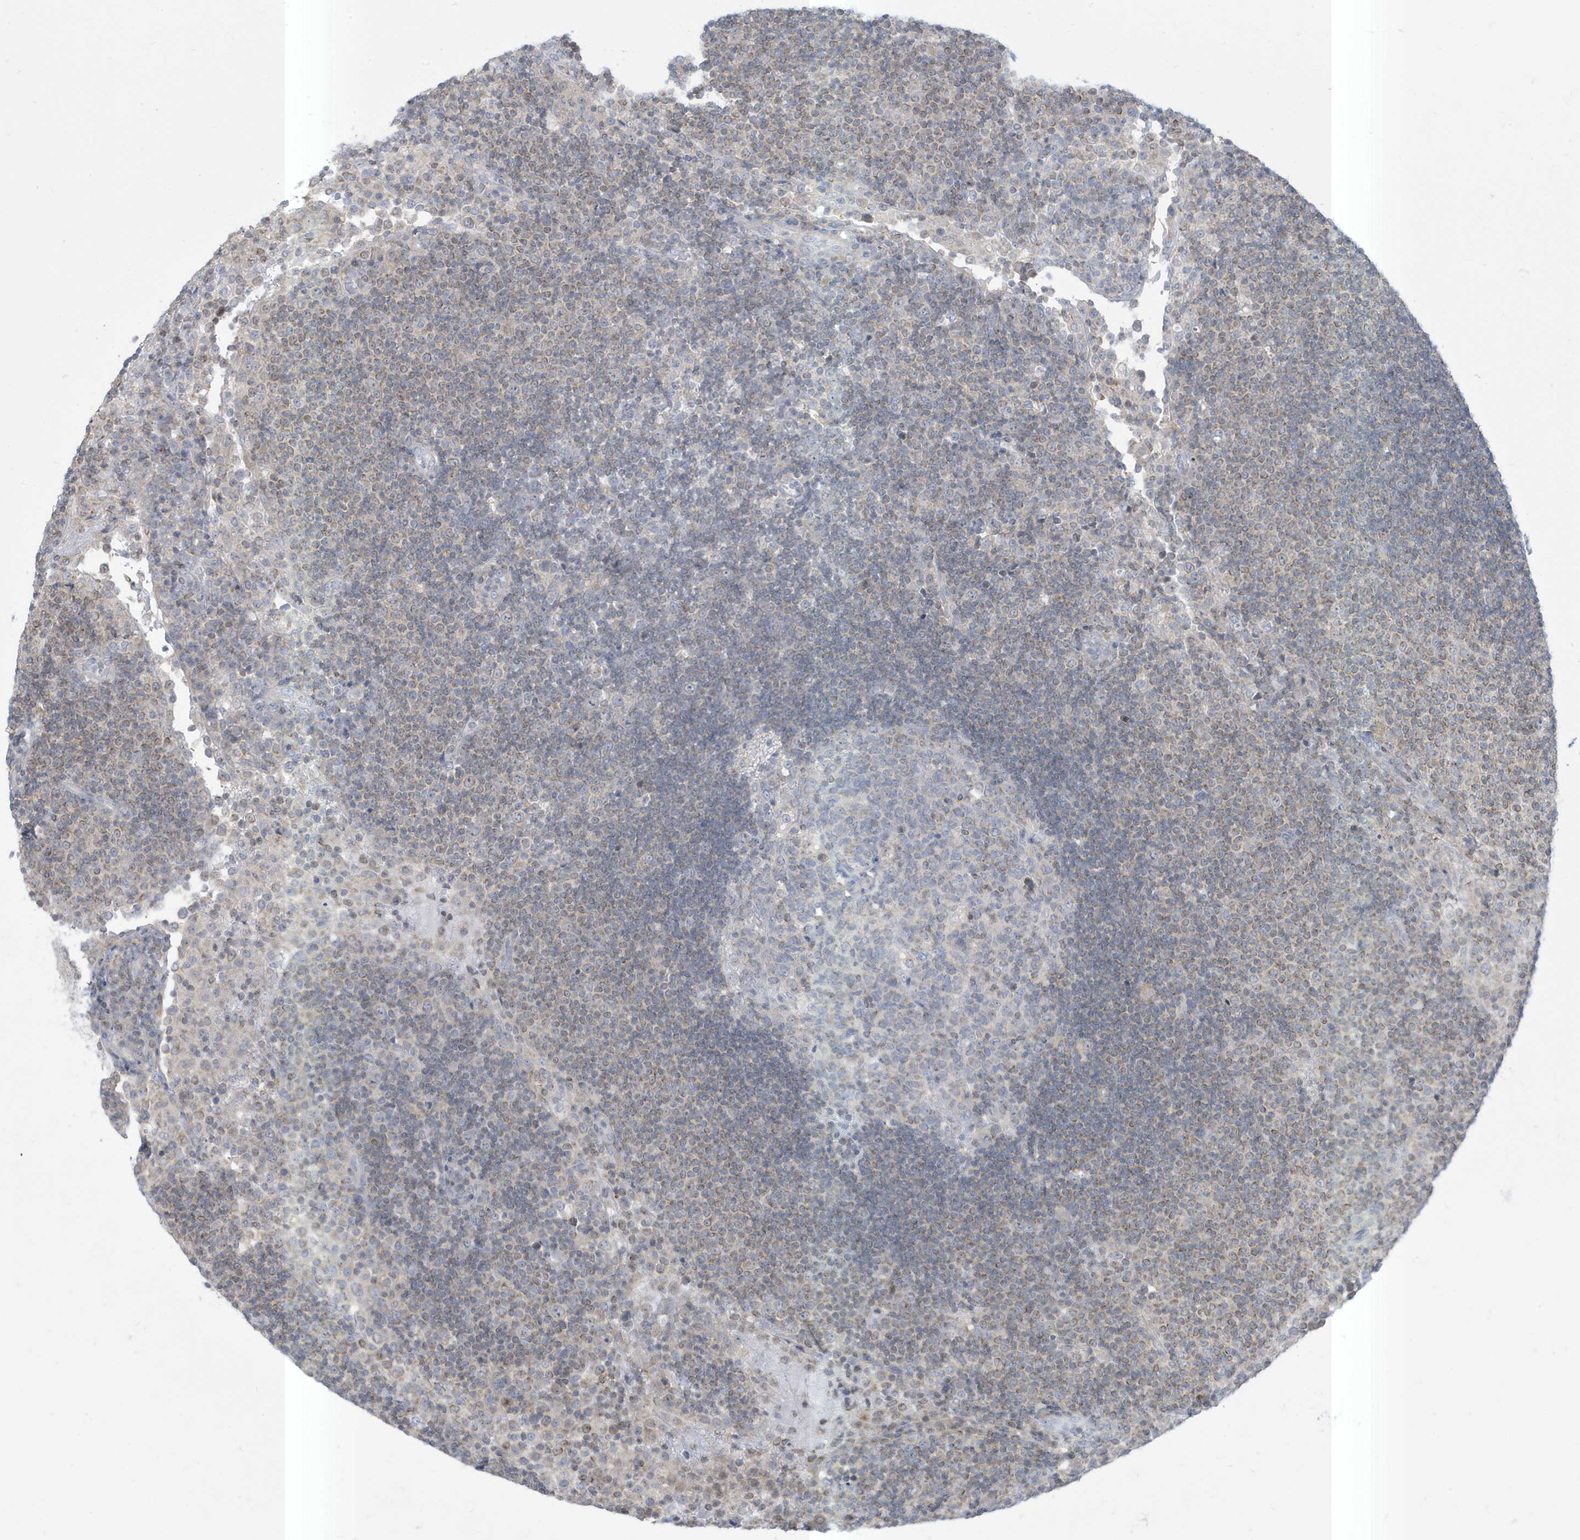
{"staining": {"intensity": "negative", "quantity": "none", "location": "none"}, "tissue": "lymph node", "cell_type": "Germinal center cells", "image_type": "normal", "snomed": [{"axis": "morphology", "description": "Normal tissue, NOS"}, {"axis": "topography", "description": "Lymph node"}], "caption": "This is a photomicrograph of immunohistochemistry (IHC) staining of unremarkable lymph node, which shows no positivity in germinal center cells. (Brightfield microscopy of DAB (3,3'-diaminobenzidine) immunohistochemistry at high magnification).", "gene": "SLAMF9", "patient": {"sex": "female", "age": 53}}